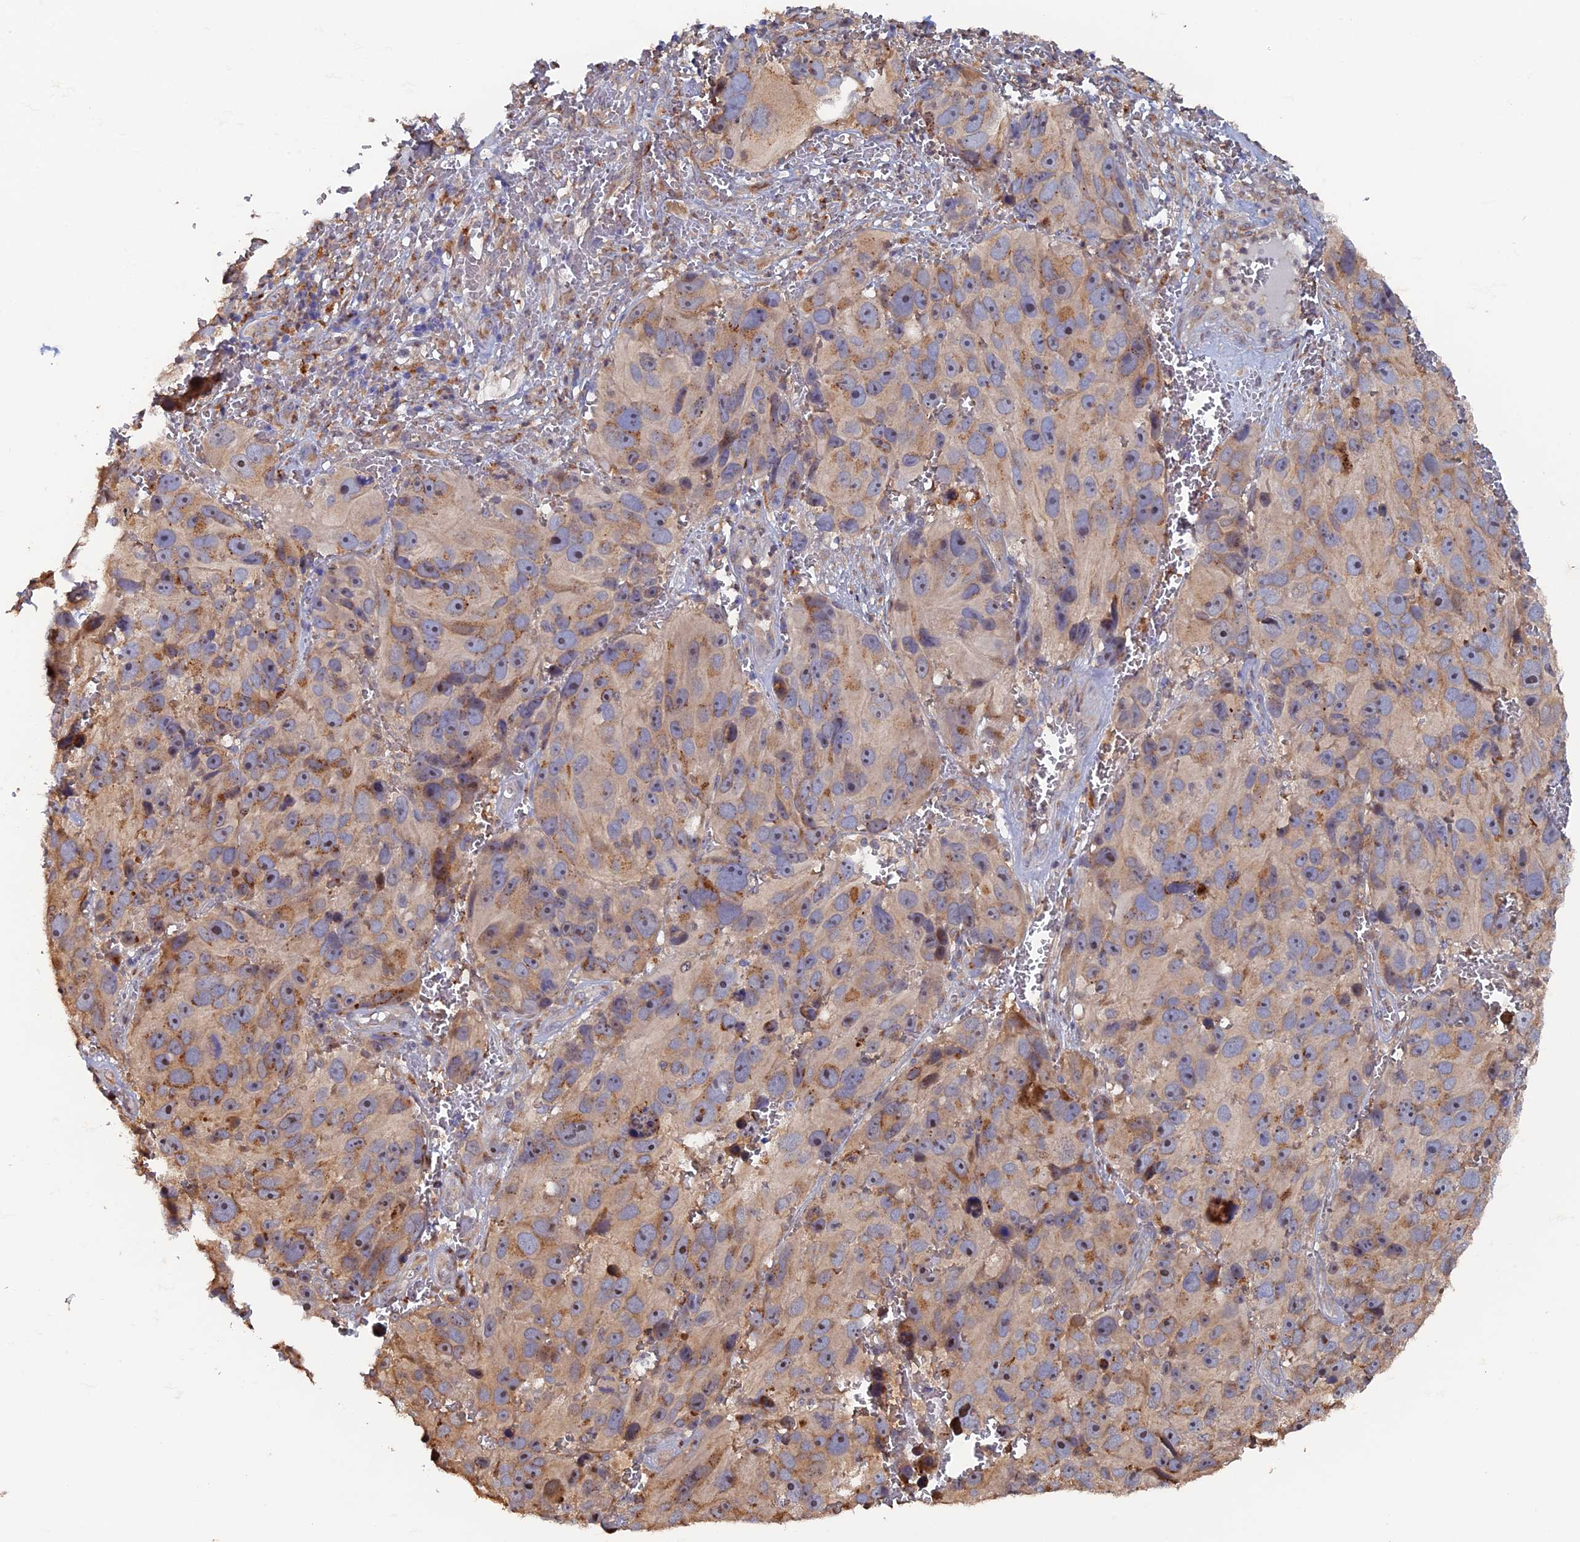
{"staining": {"intensity": "moderate", "quantity": "<25%", "location": "cytoplasmic/membranous"}, "tissue": "melanoma", "cell_type": "Tumor cells", "image_type": "cancer", "snomed": [{"axis": "morphology", "description": "Malignant melanoma, NOS"}, {"axis": "topography", "description": "Skin"}], "caption": "Tumor cells show low levels of moderate cytoplasmic/membranous staining in about <25% of cells in melanoma.", "gene": "VPS37C", "patient": {"sex": "male", "age": 84}}